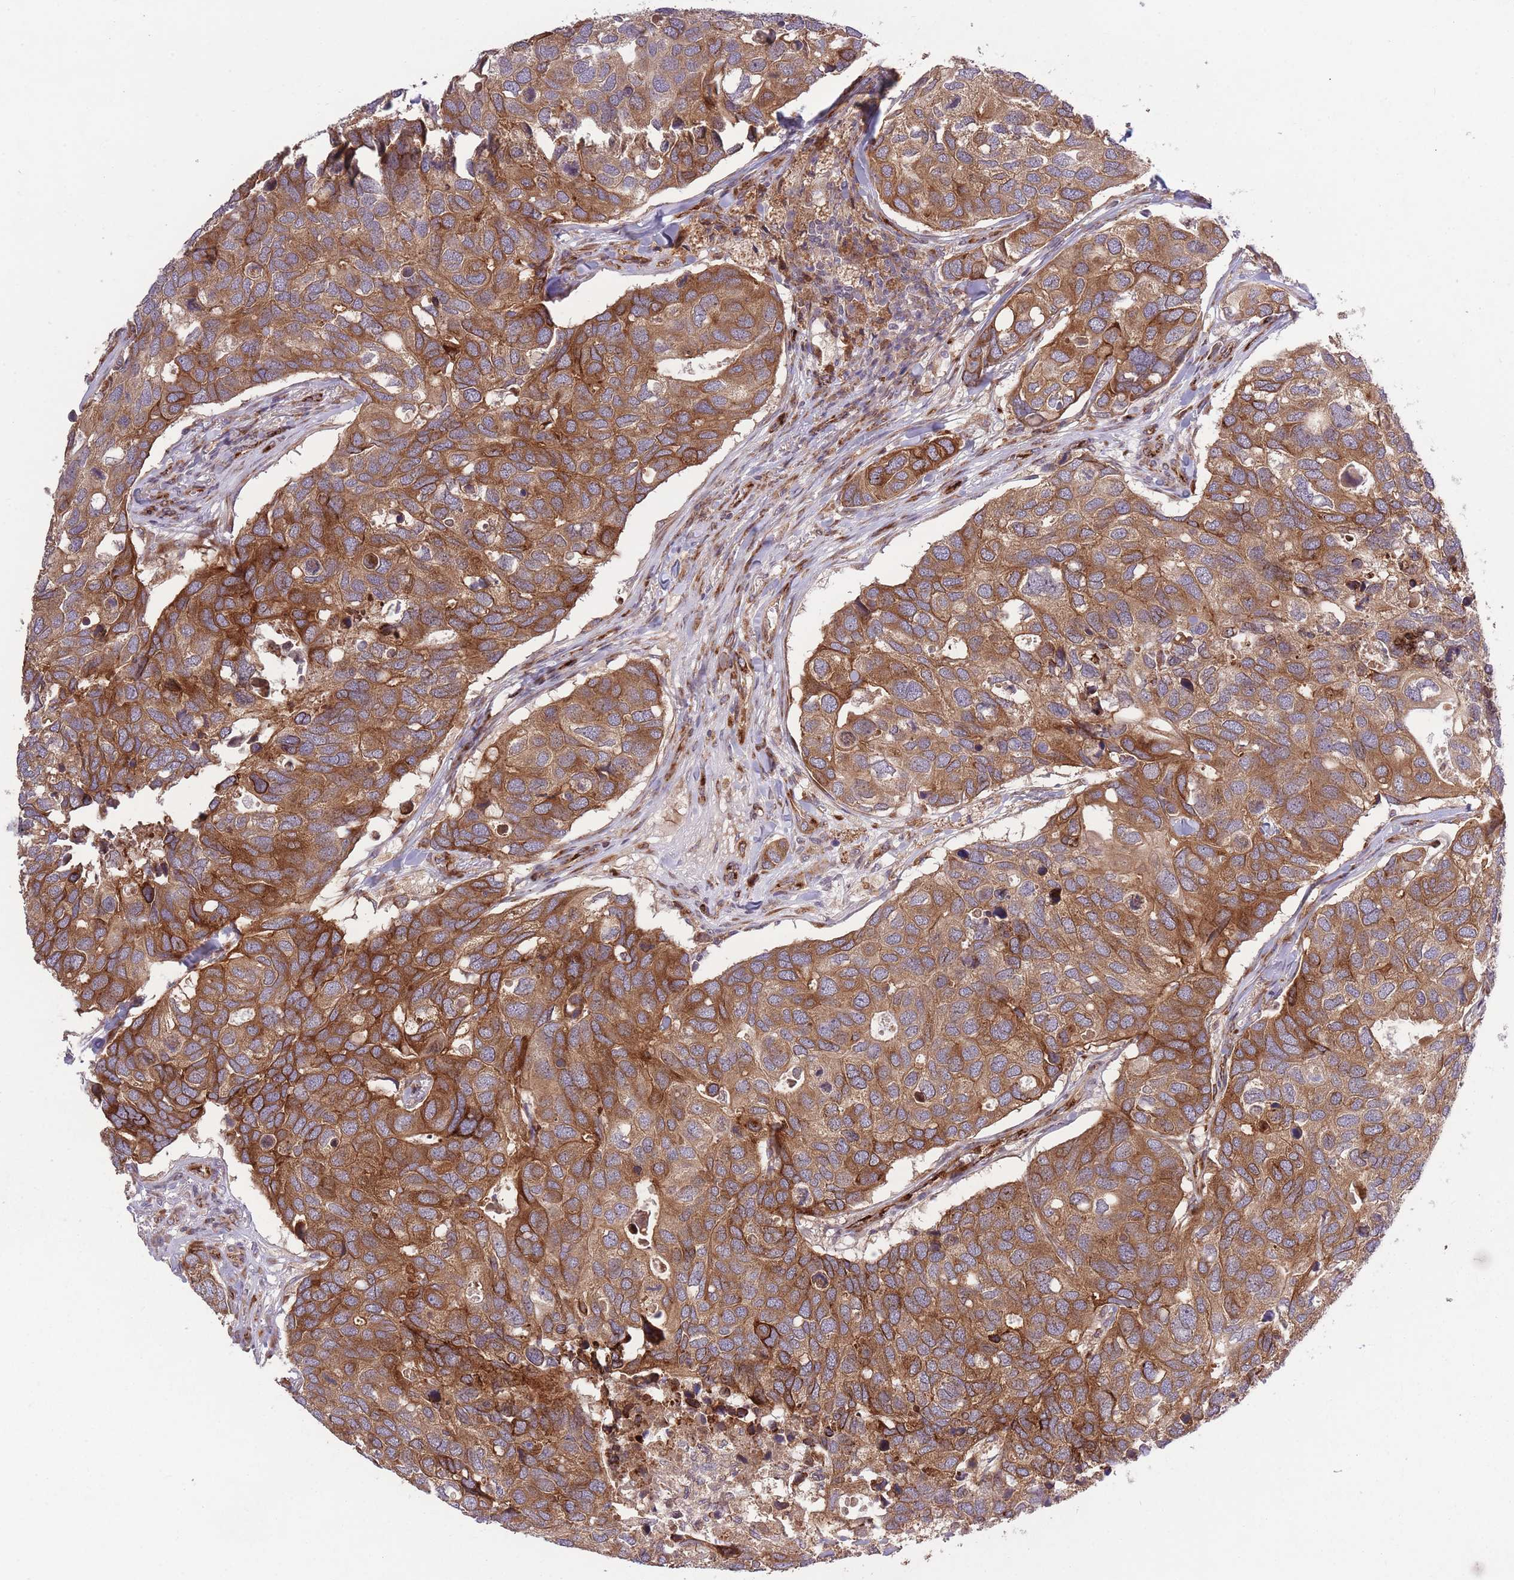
{"staining": {"intensity": "moderate", "quantity": ">75%", "location": "cytoplasmic/membranous"}, "tissue": "breast cancer", "cell_type": "Tumor cells", "image_type": "cancer", "snomed": [{"axis": "morphology", "description": "Duct carcinoma"}, {"axis": "topography", "description": "Breast"}], "caption": "Breast cancer (invasive ductal carcinoma) stained with DAB (3,3'-diaminobenzidine) immunohistochemistry (IHC) shows medium levels of moderate cytoplasmic/membranous expression in about >75% of tumor cells.", "gene": "CISH", "patient": {"sex": "female", "age": 83}}